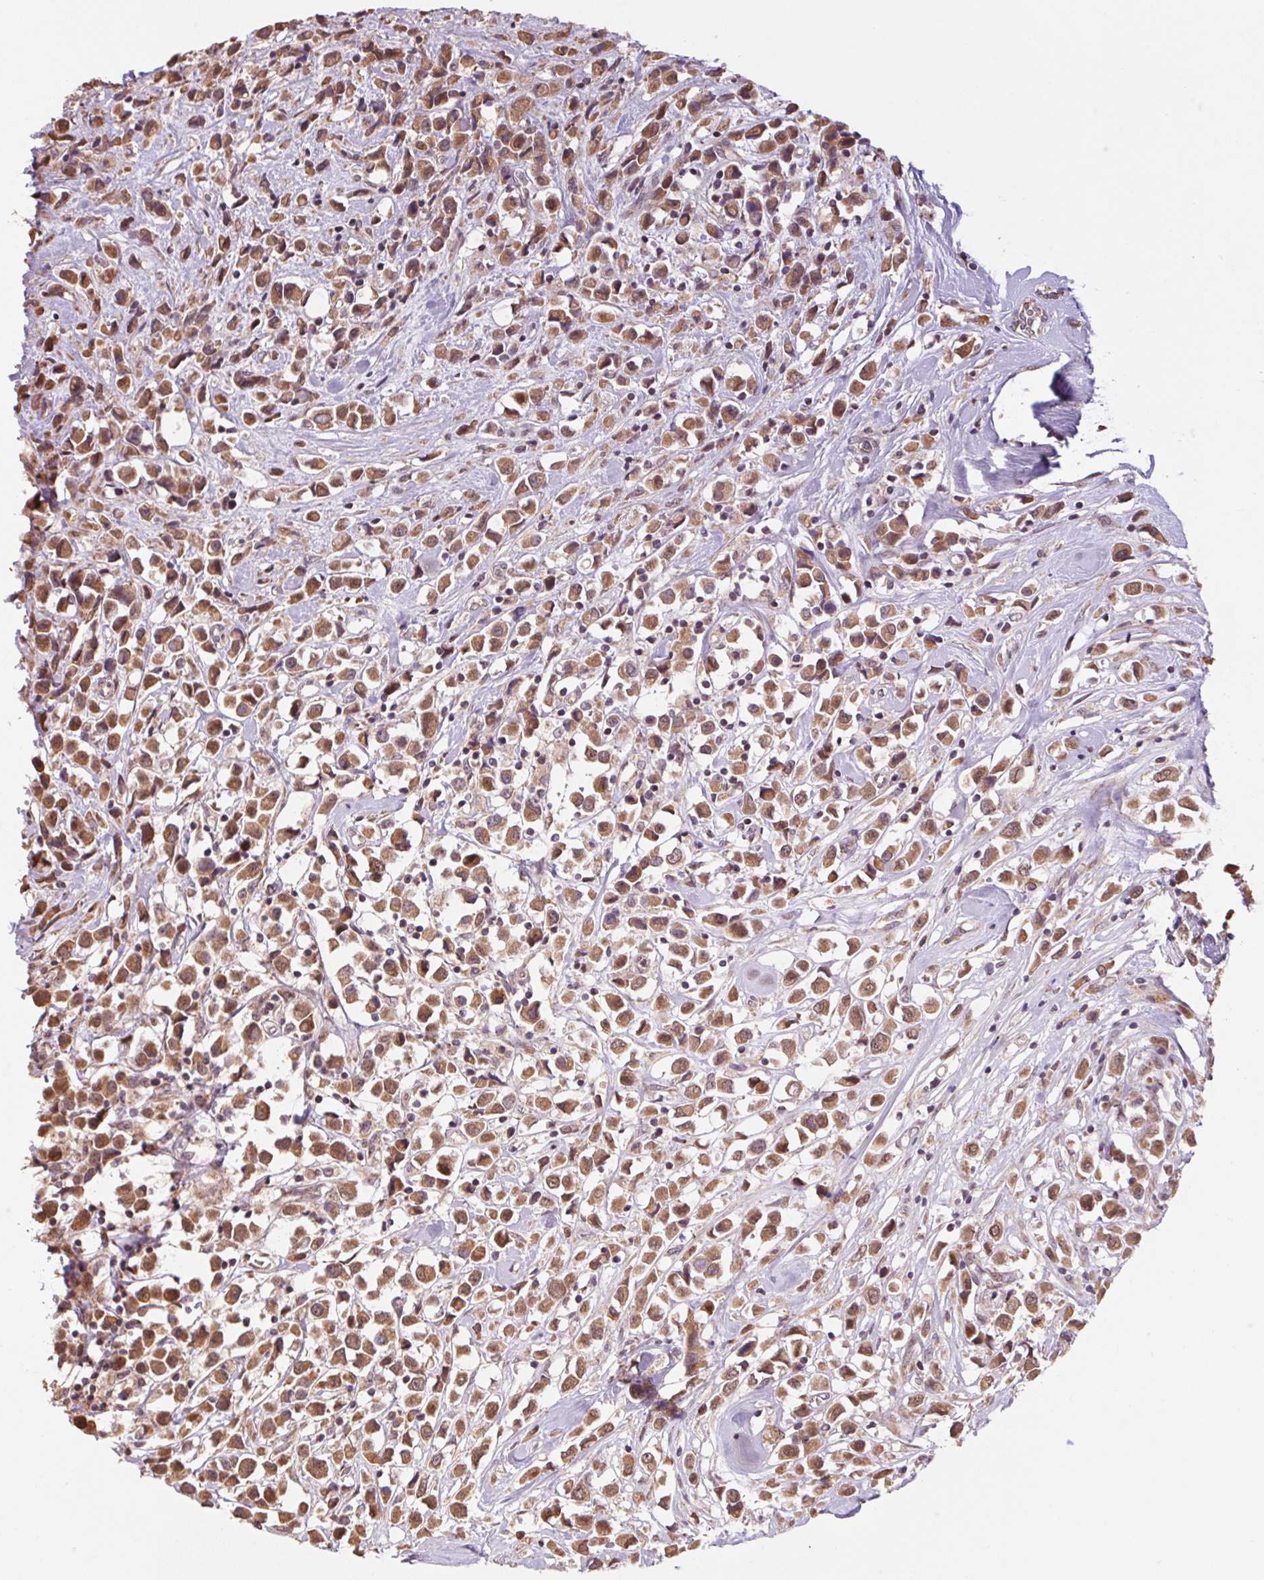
{"staining": {"intensity": "moderate", "quantity": ">75%", "location": "cytoplasmic/membranous"}, "tissue": "breast cancer", "cell_type": "Tumor cells", "image_type": "cancer", "snomed": [{"axis": "morphology", "description": "Duct carcinoma"}, {"axis": "topography", "description": "Breast"}], "caption": "Breast intraductal carcinoma stained with a brown dye demonstrates moderate cytoplasmic/membranous positive expression in approximately >75% of tumor cells.", "gene": "PDHA1", "patient": {"sex": "female", "age": 61}}